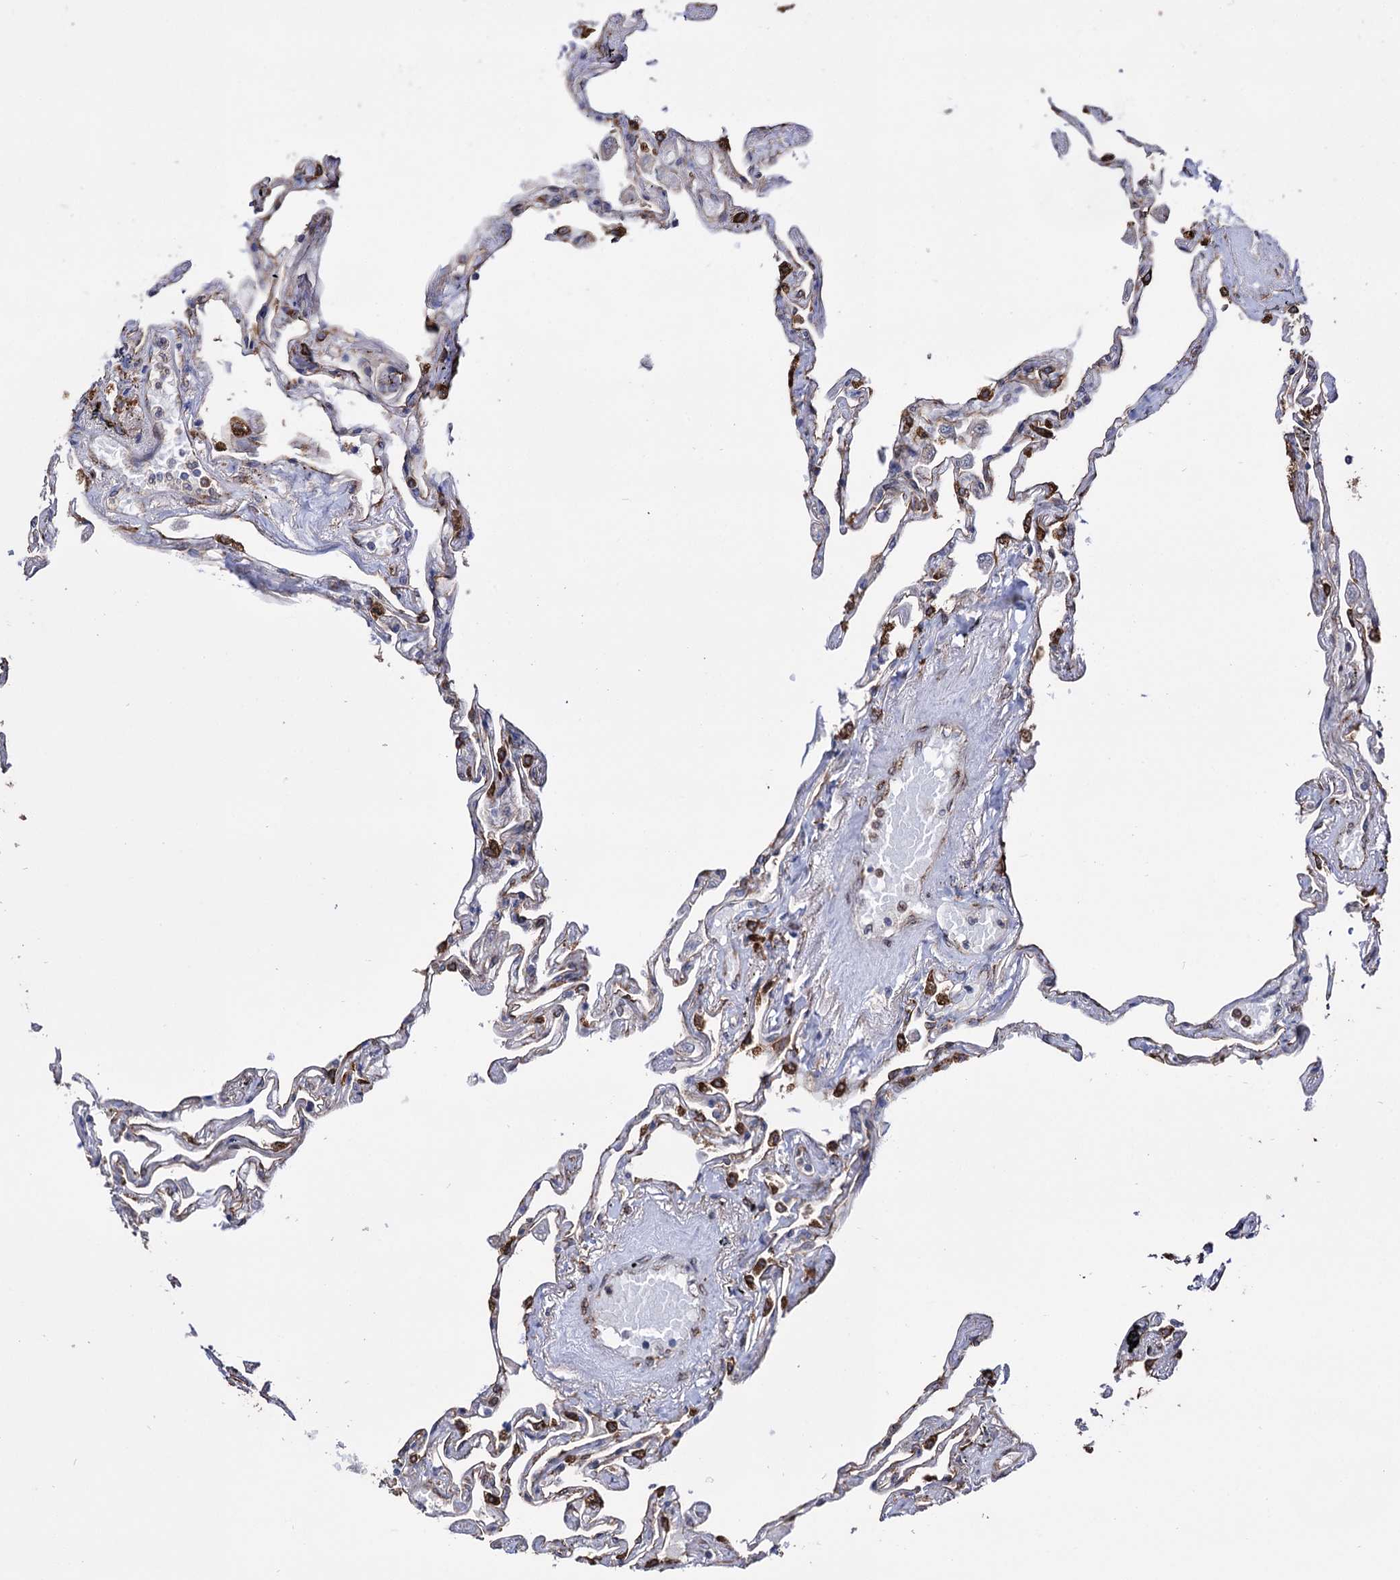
{"staining": {"intensity": "strong", "quantity": "25%-75%", "location": "cytoplasmic/membranous"}, "tissue": "lung", "cell_type": "Alveolar cells", "image_type": "normal", "snomed": [{"axis": "morphology", "description": "Normal tissue, NOS"}, {"axis": "topography", "description": "Lung"}], "caption": "Immunohistochemical staining of normal lung shows strong cytoplasmic/membranous protein staining in approximately 25%-75% of alveolar cells.", "gene": "CDAN1", "patient": {"sex": "female", "age": 67}}